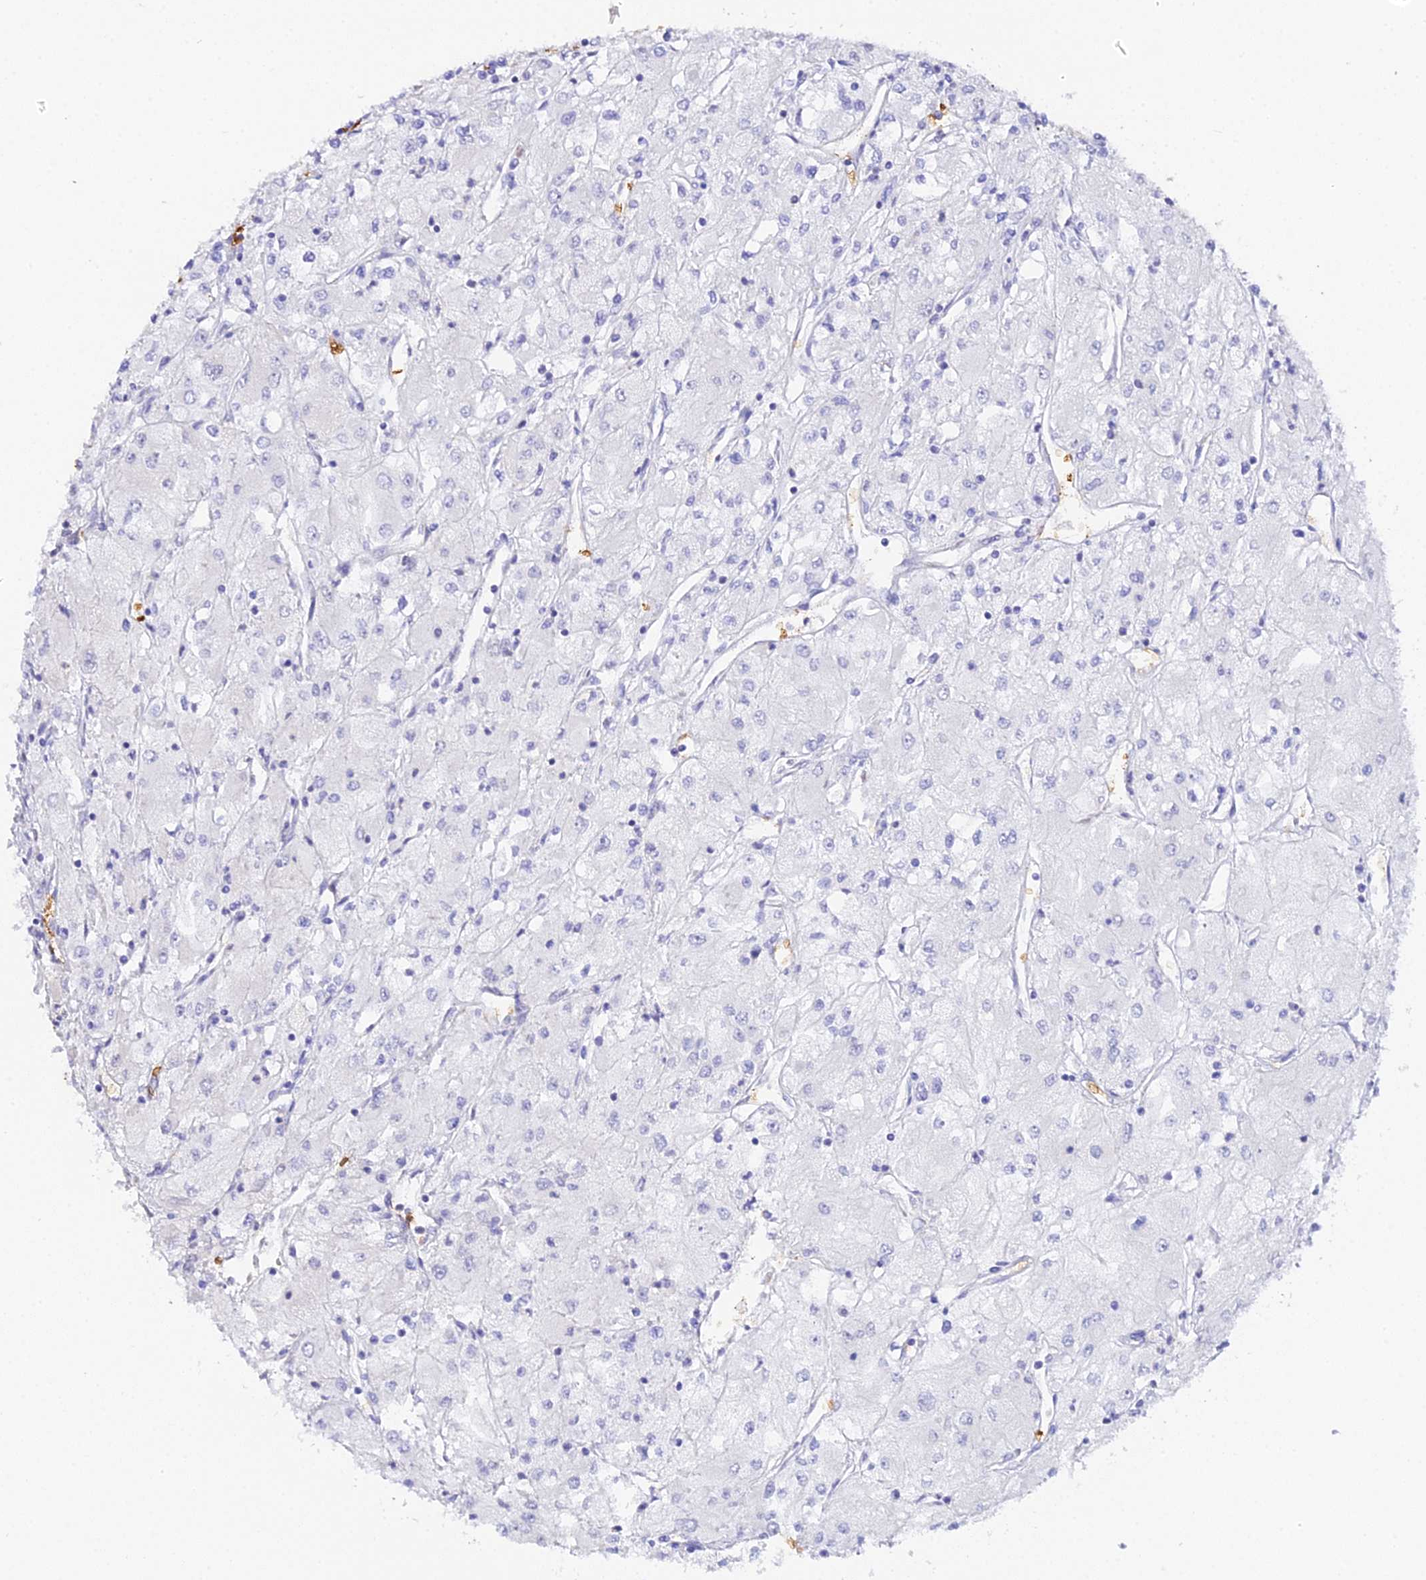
{"staining": {"intensity": "negative", "quantity": "none", "location": "none"}, "tissue": "renal cancer", "cell_type": "Tumor cells", "image_type": "cancer", "snomed": [{"axis": "morphology", "description": "Adenocarcinoma, NOS"}, {"axis": "topography", "description": "Kidney"}], "caption": "An image of adenocarcinoma (renal) stained for a protein reveals no brown staining in tumor cells.", "gene": "CFAP45", "patient": {"sex": "male", "age": 80}}